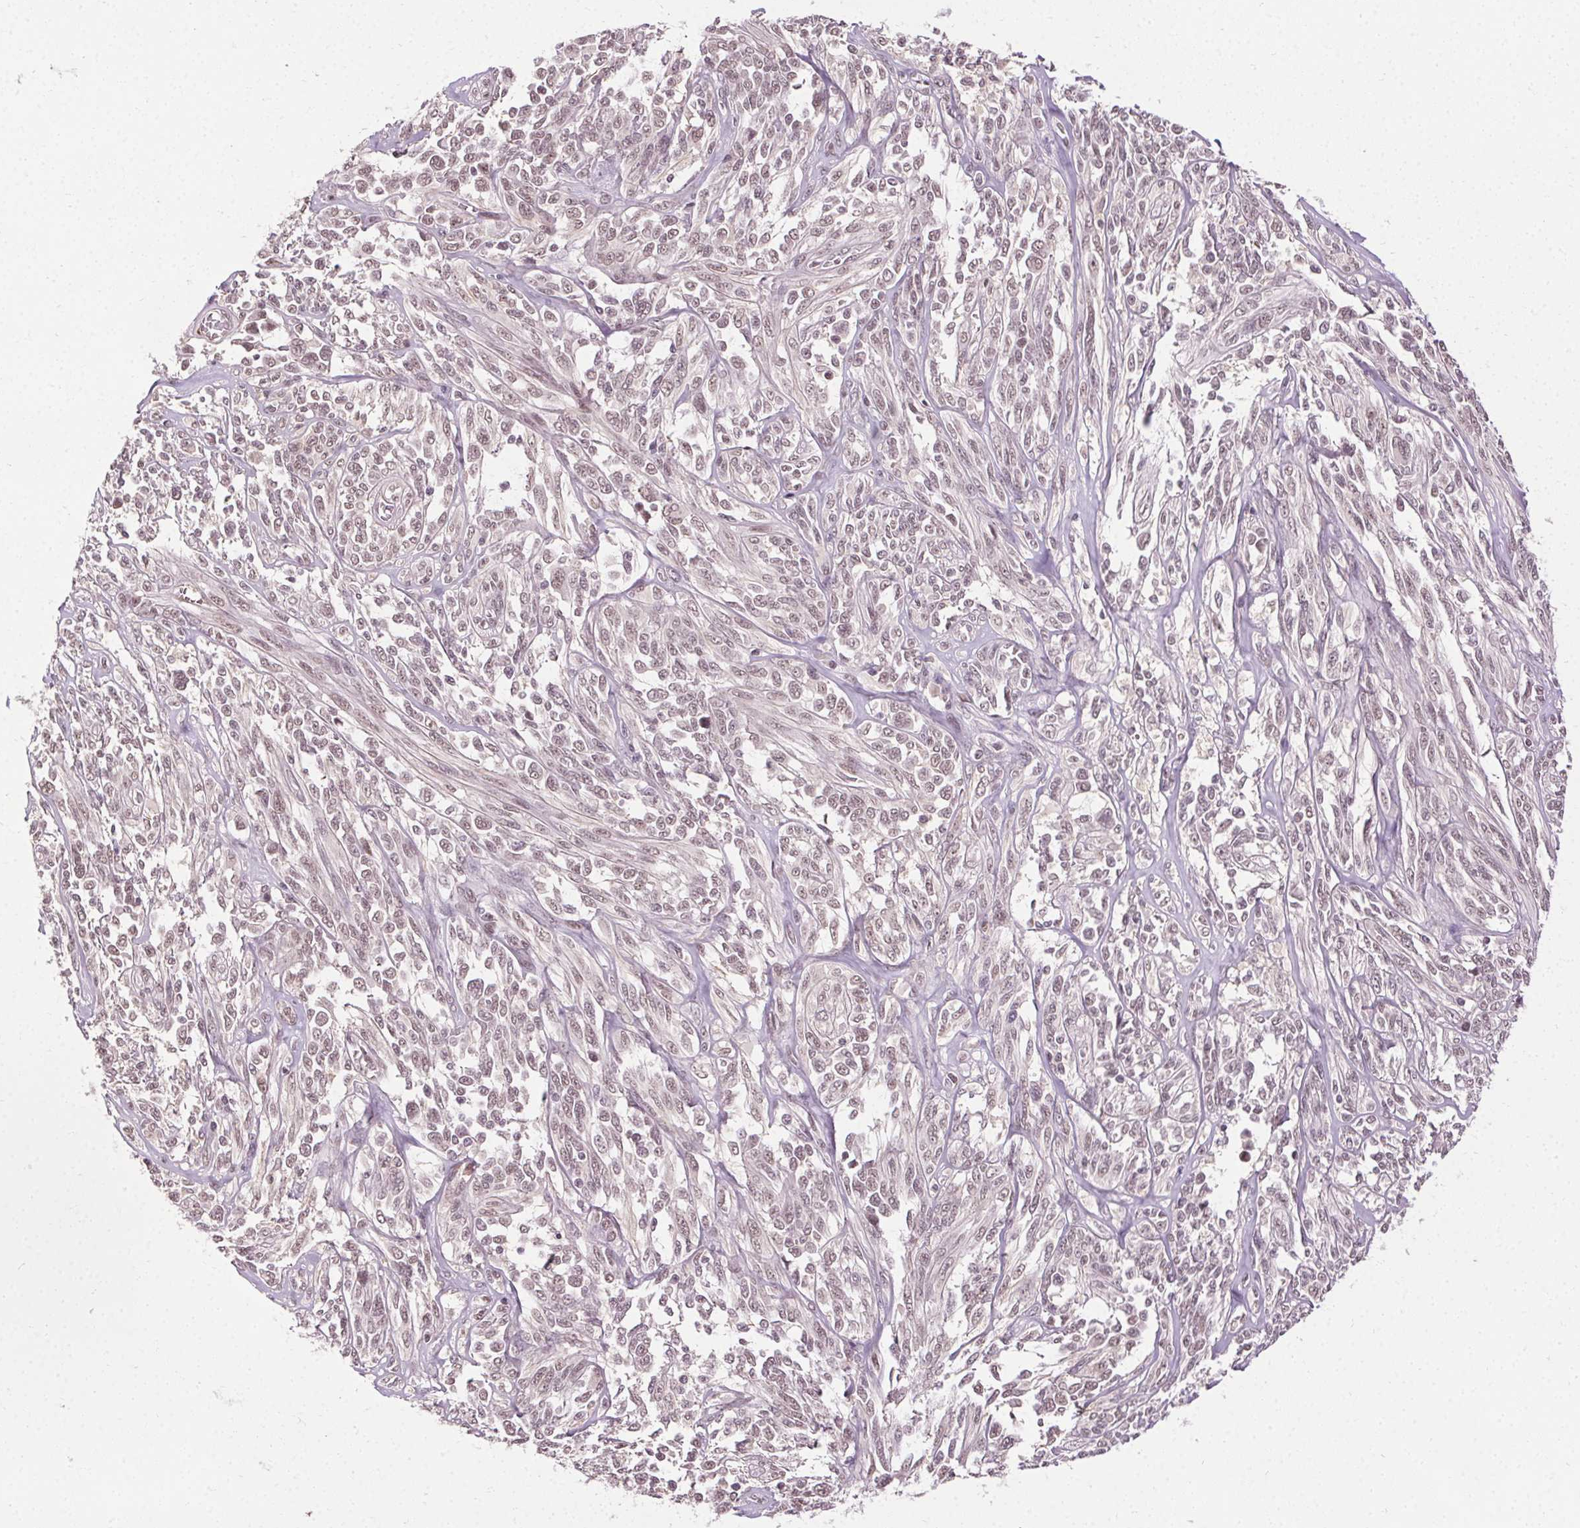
{"staining": {"intensity": "weak", "quantity": ">75%", "location": "nuclear"}, "tissue": "melanoma", "cell_type": "Tumor cells", "image_type": "cancer", "snomed": [{"axis": "morphology", "description": "Malignant melanoma, NOS"}, {"axis": "topography", "description": "Skin"}], "caption": "The micrograph reveals staining of melanoma, revealing weak nuclear protein positivity (brown color) within tumor cells. (IHC, brightfield microscopy, high magnification).", "gene": "MED6", "patient": {"sex": "female", "age": 91}}